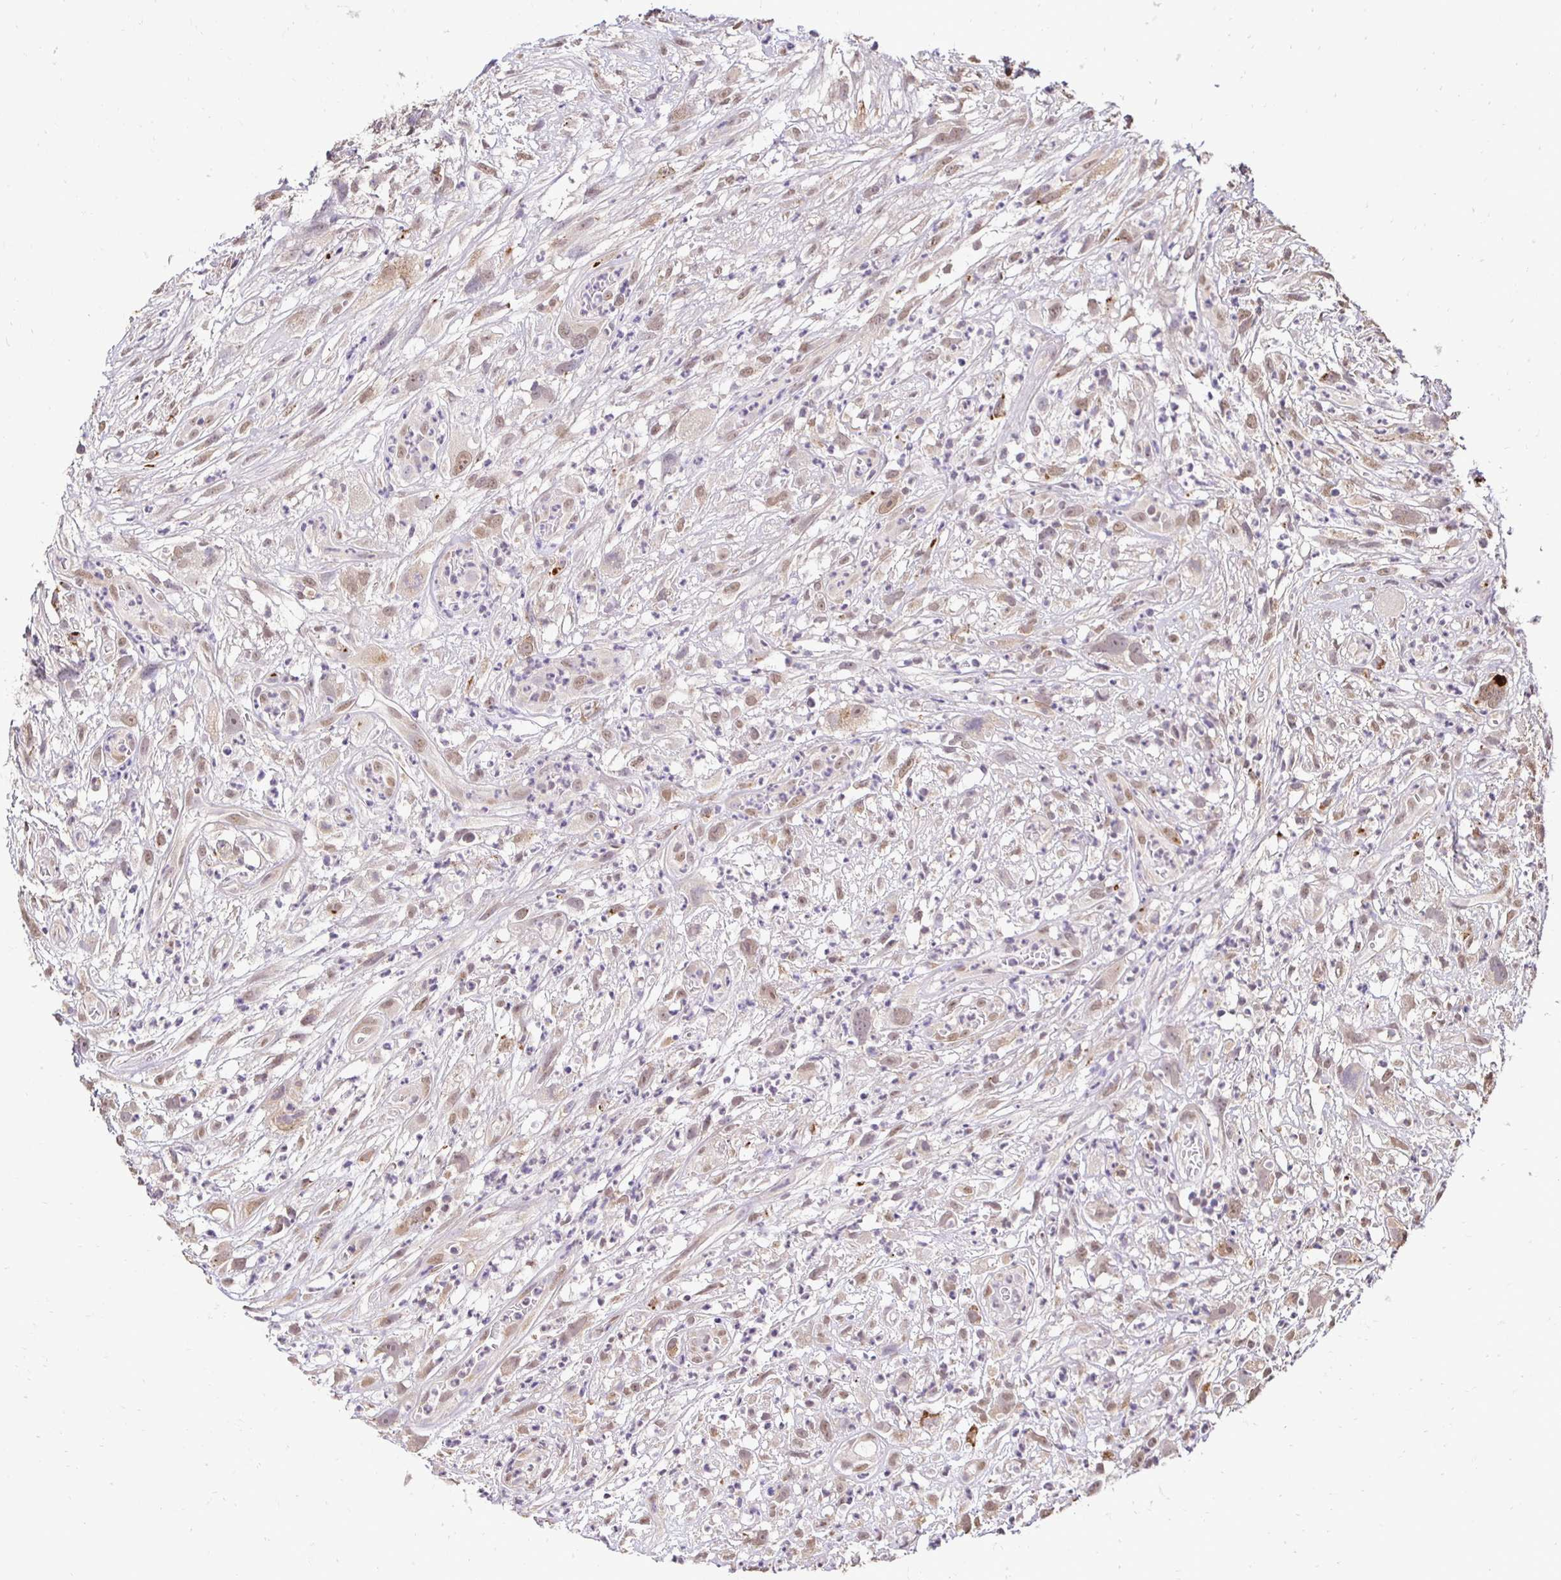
{"staining": {"intensity": "weak", "quantity": ">75%", "location": "nuclear"}, "tissue": "head and neck cancer", "cell_type": "Tumor cells", "image_type": "cancer", "snomed": [{"axis": "morphology", "description": "Squamous cell carcinoma, NOS"}, {"axis": "topography", "description": "Head-Neck"}], "caption": "Head and neck cancer (squamous cell carcinoma) was stained to show a protein in brown. There is low levels of weak nuclear positivity in approximately >75% of tumor cells.", "gene": "RHEBL1", "patient": {"sex": "male", "age": 65}}